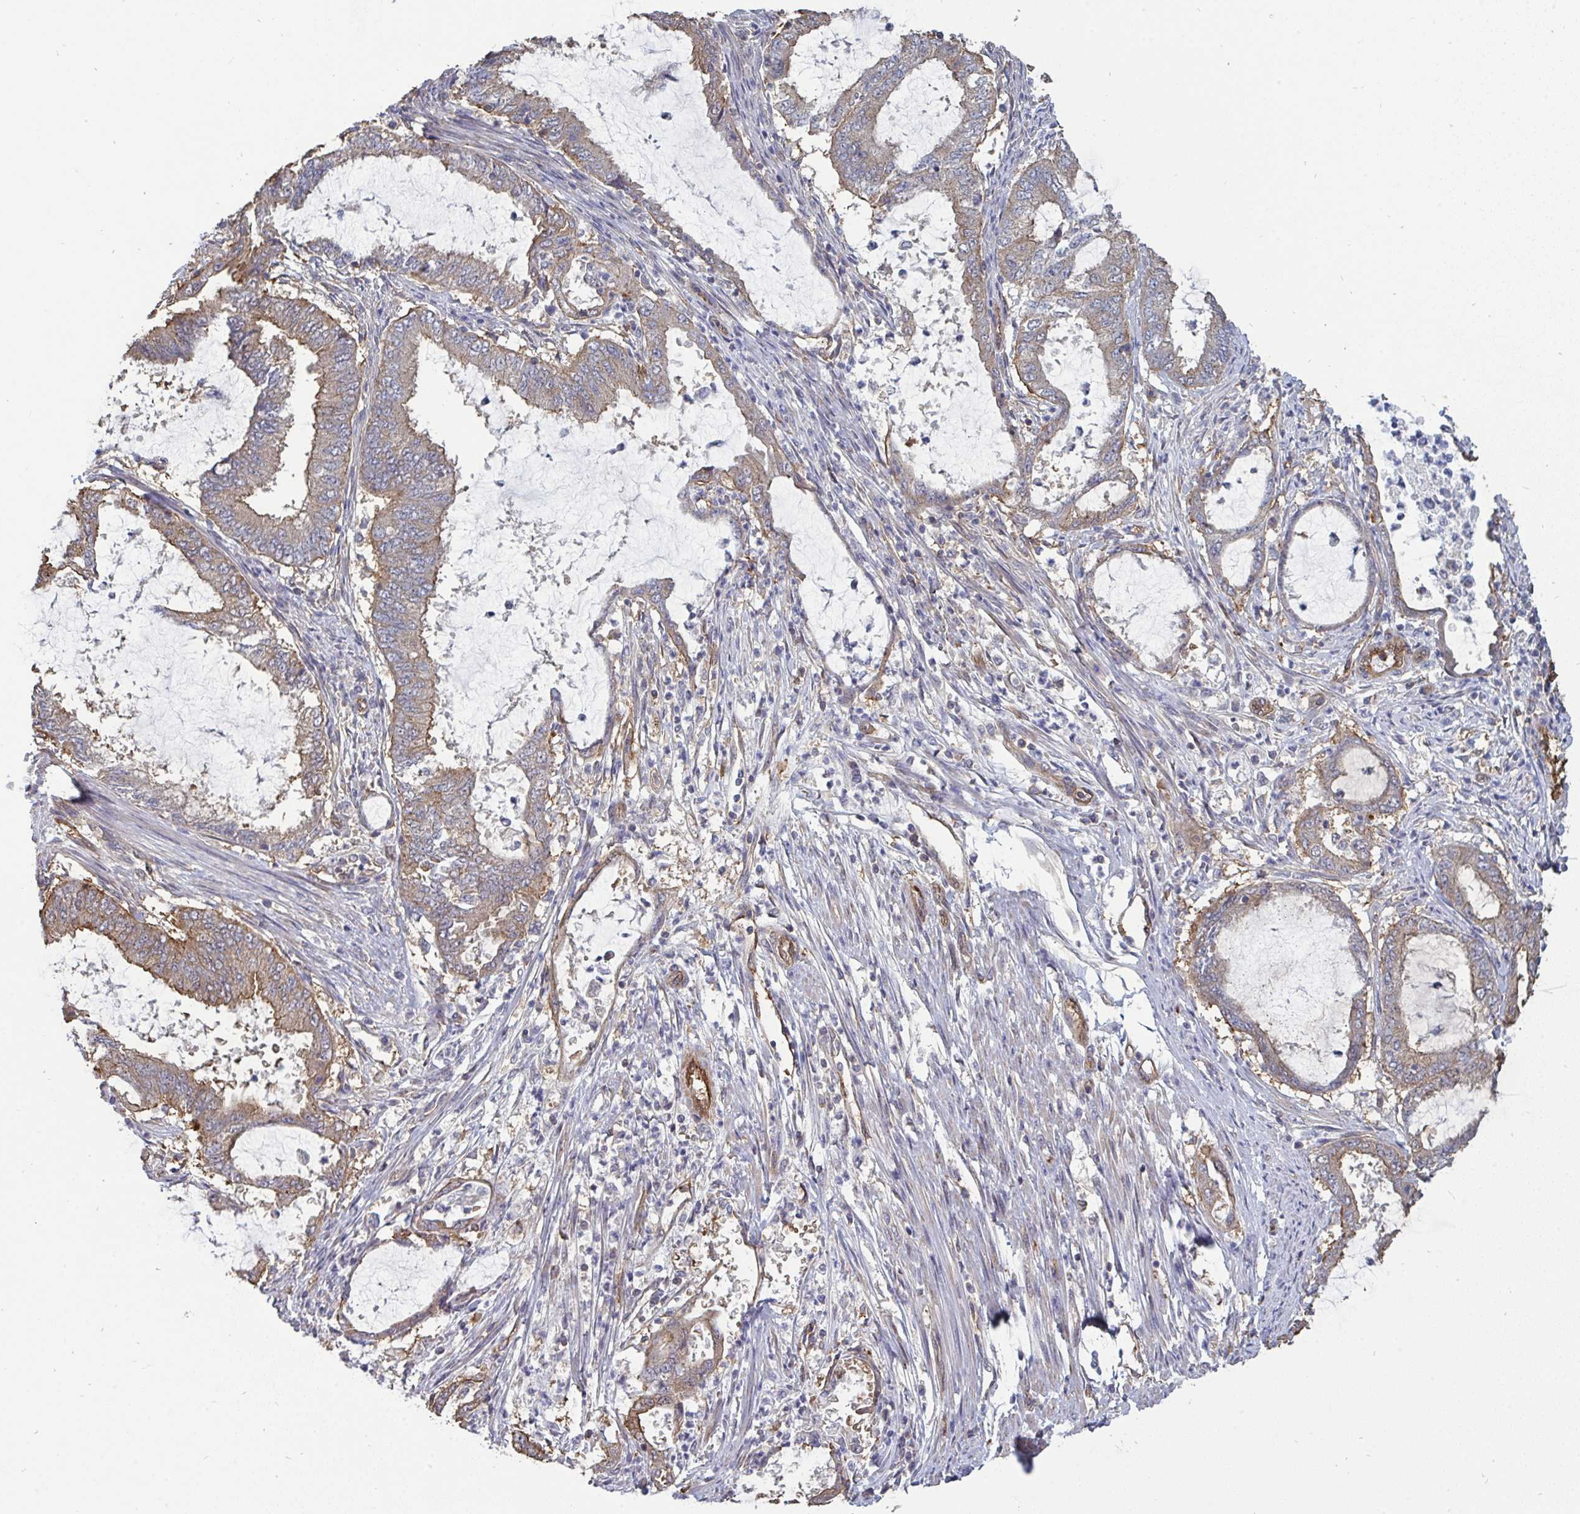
{"staining": {"intensity": "weak", "quantity": "<25%", "location": "cytoplasmic/membranous"}, "tissue": "endometrial cancer", "cell_type": "Tumor cells", "image_type": "cancer", "snomed": [{"axis": "morphology", "description": "Adenocarcinoma, NOS"}, {"axis": "topography", "description": "Endometrium"}], "caption": "A high-resolution micrograph shows immunohistochemistry (IHC) staining of endometrial adenocarcinoma, which demonstrates no significant positivity in tumor cells.", "gene": "ISCU", "patient": {"sex": "female", "age": 51}}